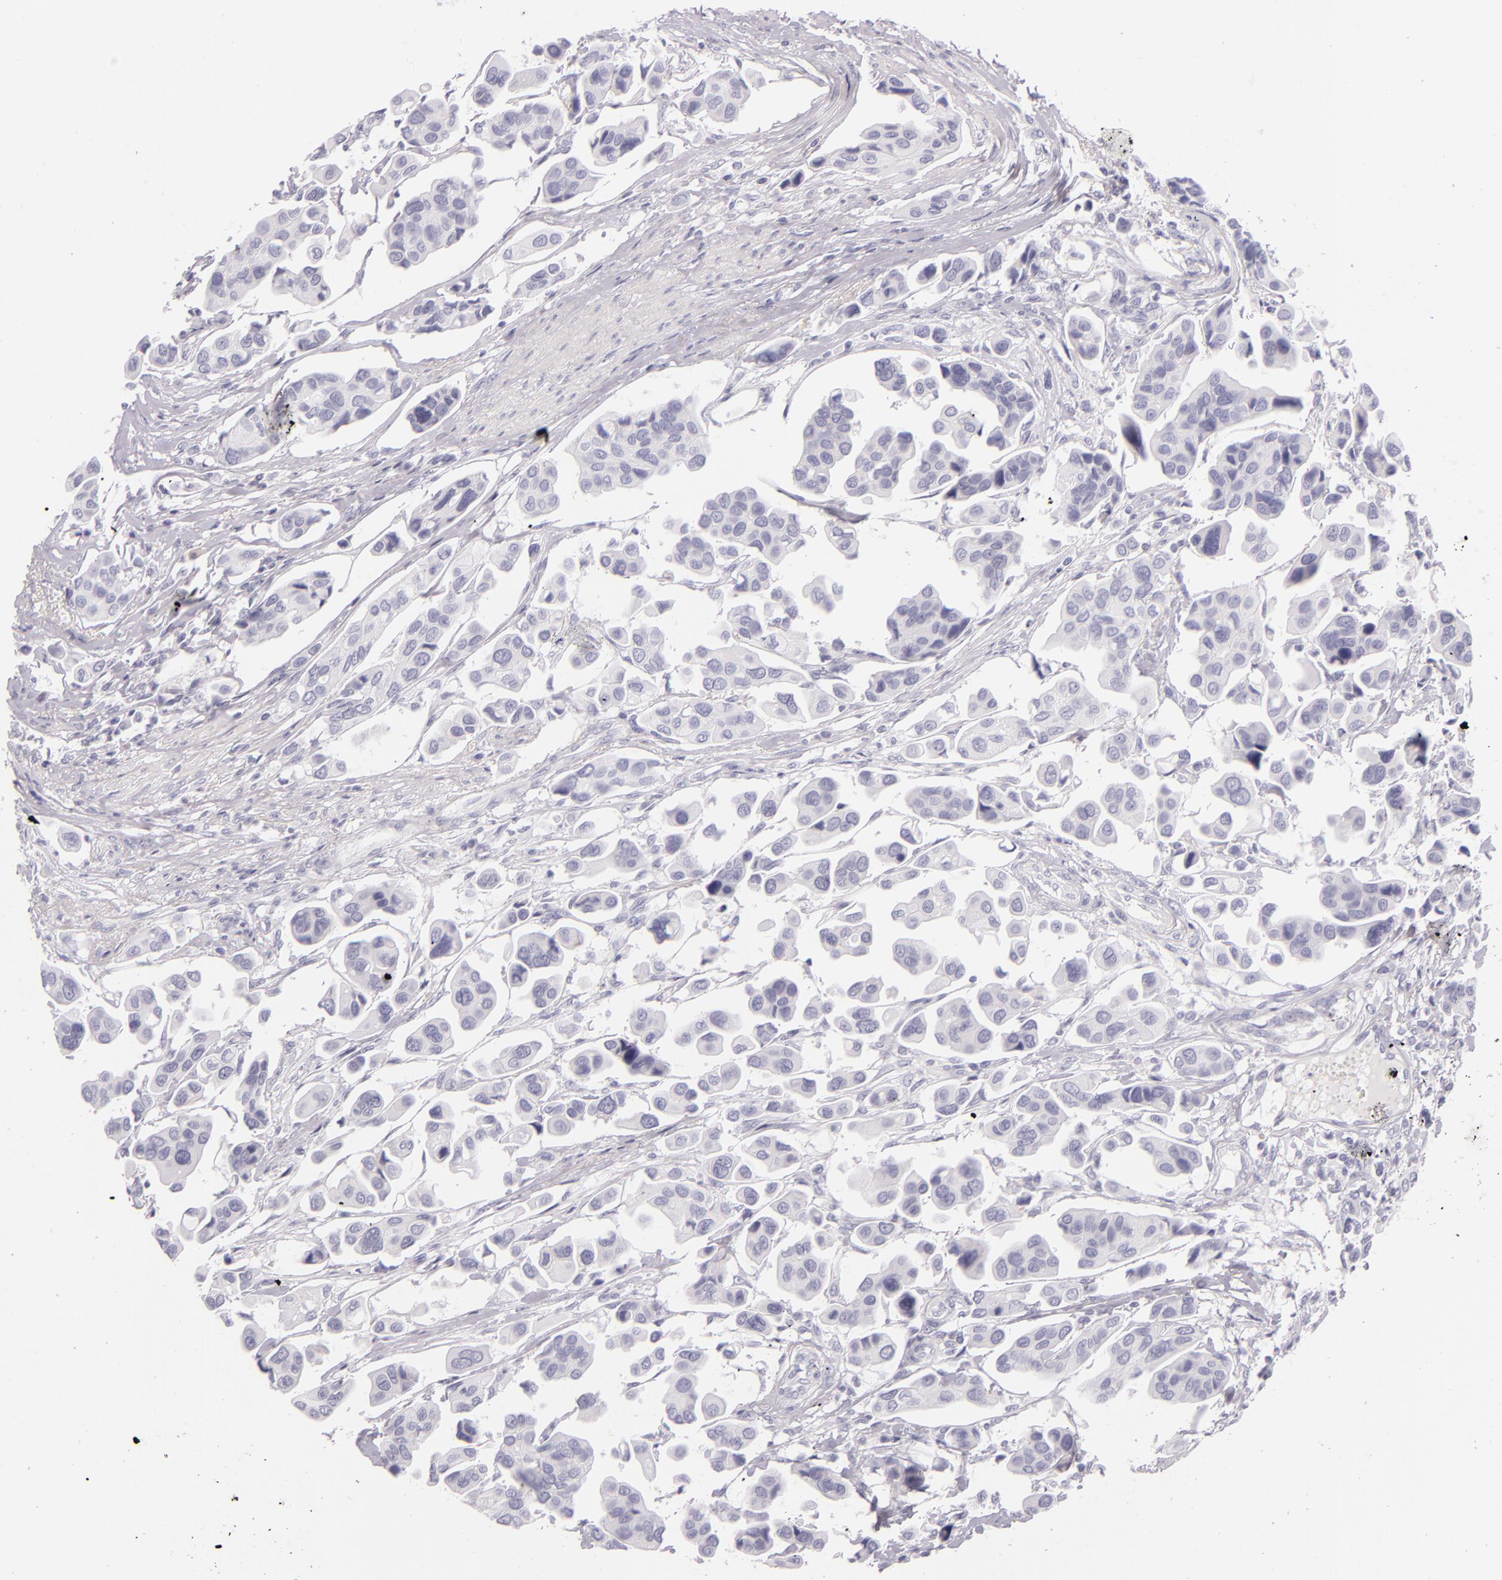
{"staining": {"intensity": "negative", "quantity": "none", "location": "none"}, "tissue": "urothelial cancer", "cell_type": "Tumor cells", "image_type": "cancer", "snomed": [{"axis": "morphology", "description": "Adenocarcinoma, NOS"}, {"axis": "topography", "description": "Urinary bladder"}], "caption": "Immunohistochemical staining of adenocarcinoma demonstrates no significant expression in tumor cells.", "gene": "INA", "patient": {"sex": "male", "age": 61}}